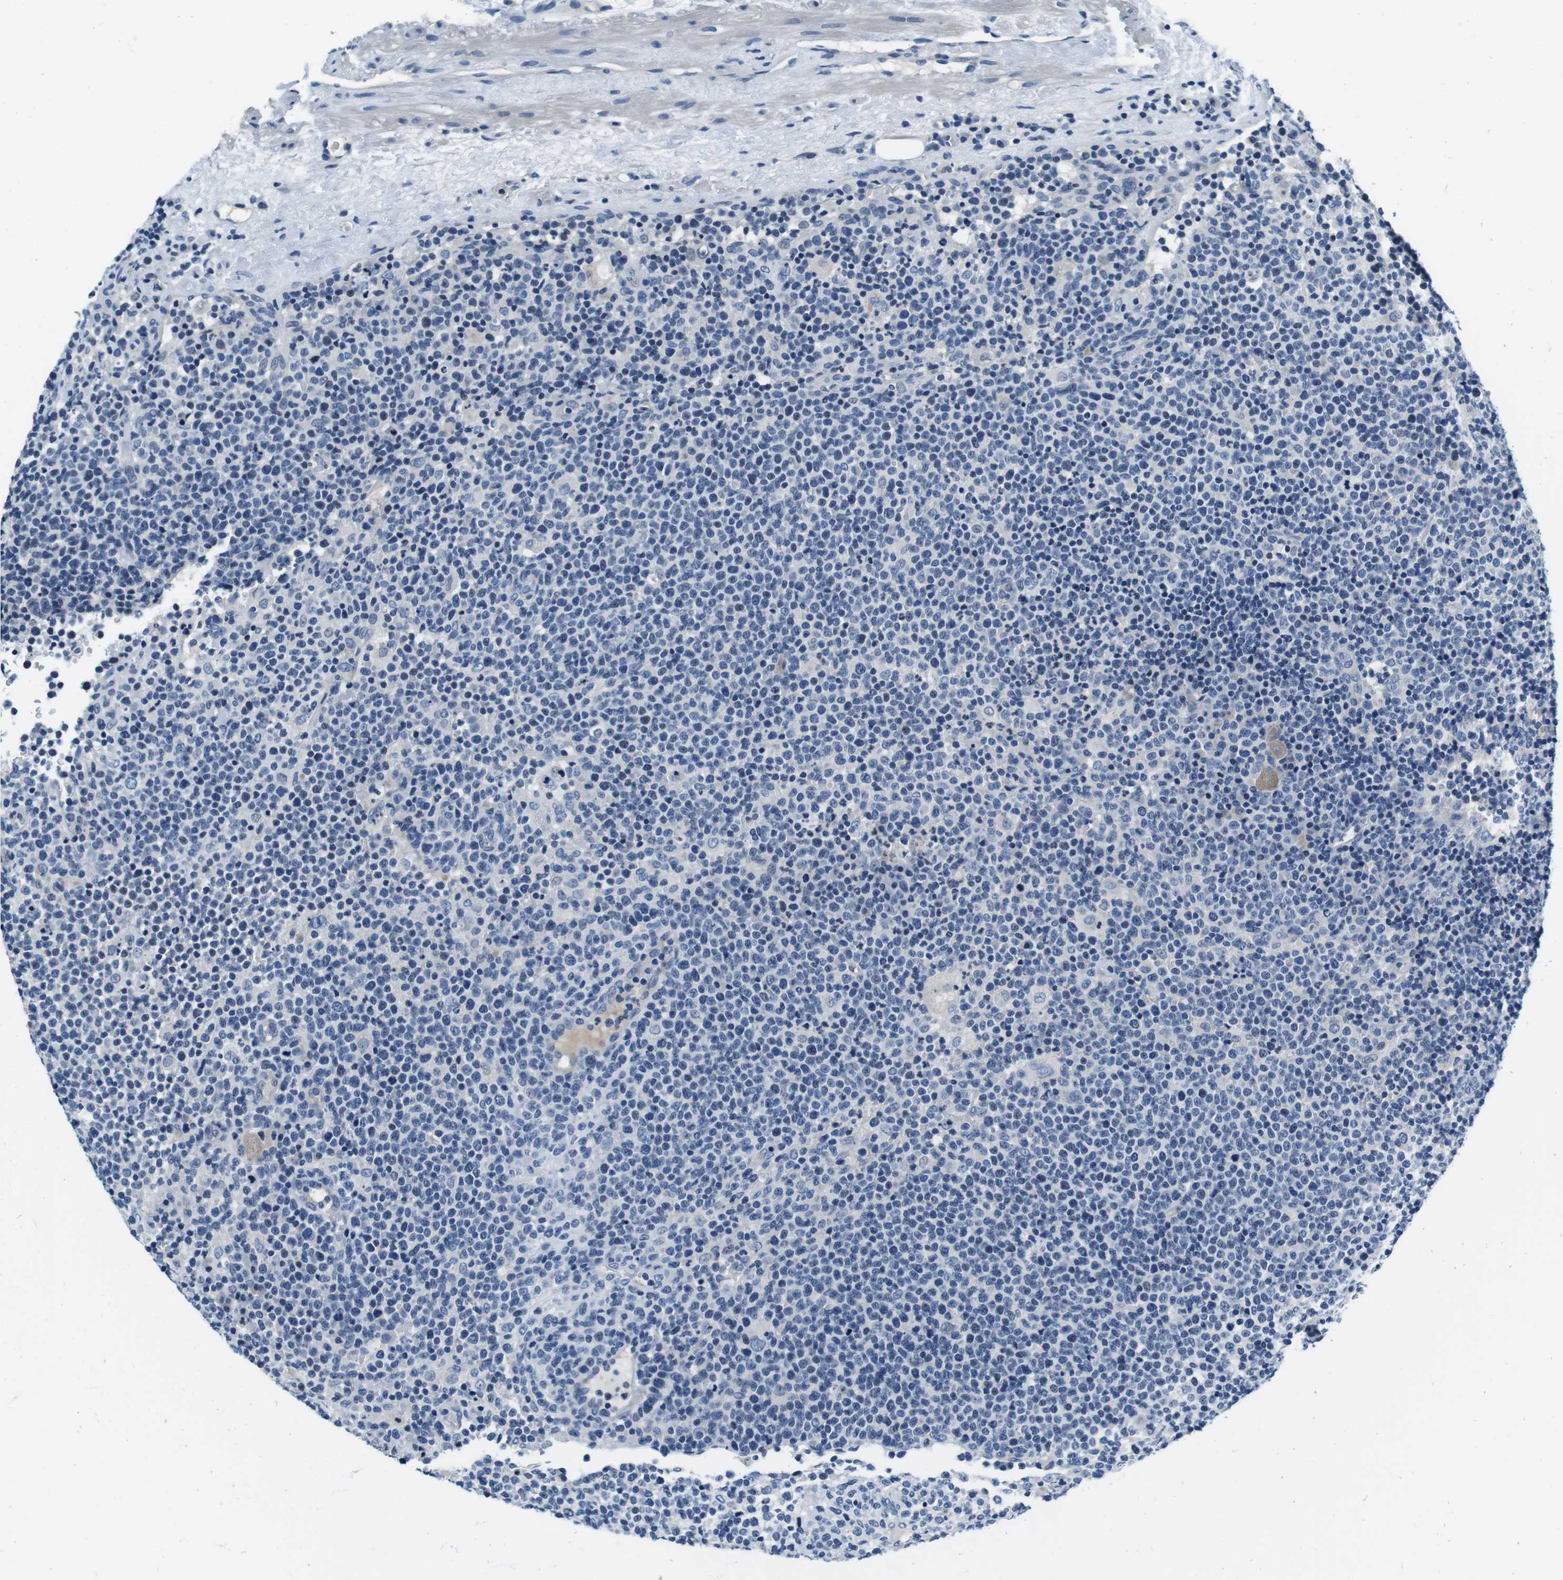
{"staining": {"intensity": "negative", "quantity": "none", "location": "none"}, "tissue": "lymphoma", "cell_type": "Tumor cells", "image_type": "cancer", "snomed": [{"axis": "morphology", "description": "Malignant lymphoma, non-Hodgkin's type, High grade"}, {"axis": "topography", "description": "Lymph node"}], "caption": "Malignant lymphoma, non-Hodgkin's type (high-grade) was stained to show a protein in brown. There is no significant positivity in tumor cells.", "gene": "KCNJ5", "patient": {"sex": "male", "age": 61}}